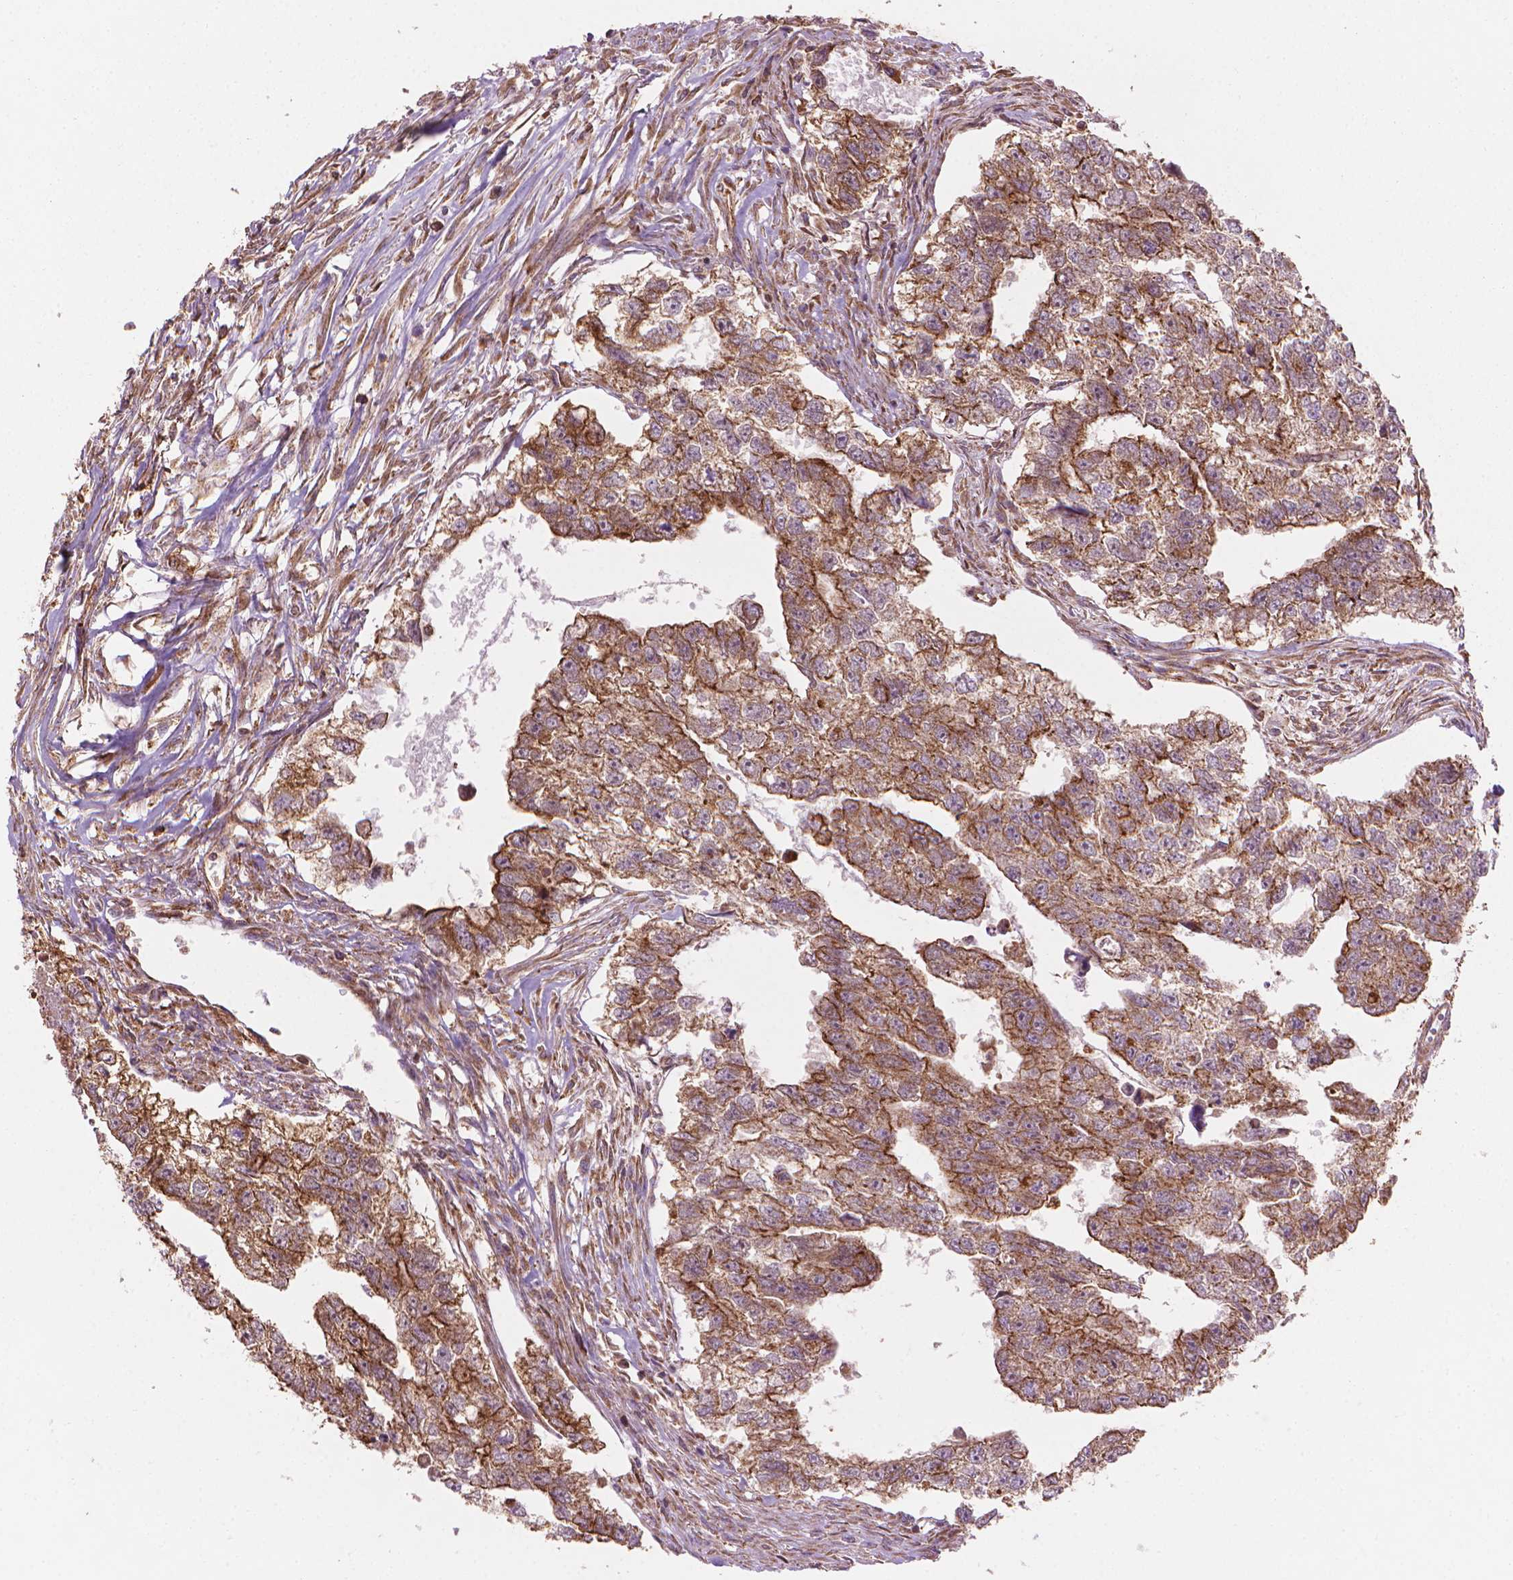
{"staining": {"intensity": "moderate", "quantity": "<25%", "location": "cytoplasmic/membranous"}, "tissue": "testis cancer", "cell_type": "Tumor cells", "image_type": "cancer", "snomed": [{"axis": "morphology", "description": "Carcinoma, Embryonal, NOS"}, {"axis": "morphology", "description": "Teratoma, malignant, NOS"}, {"axis": "topography", "description": "Testis"}], "caption": "Moderate cytoplasmic/membranous positivity is identified in approximately <25% of tumor cells in testis cancer (embryonal carcinoma). (Stains: DAB (3,3'-diaminobenzidine) in brown, nuclei in blue, Microscopy: brightfield microscopy at high magnification).", "gene": "VARS2", "patient": {"sex": "male", "age": 44}}